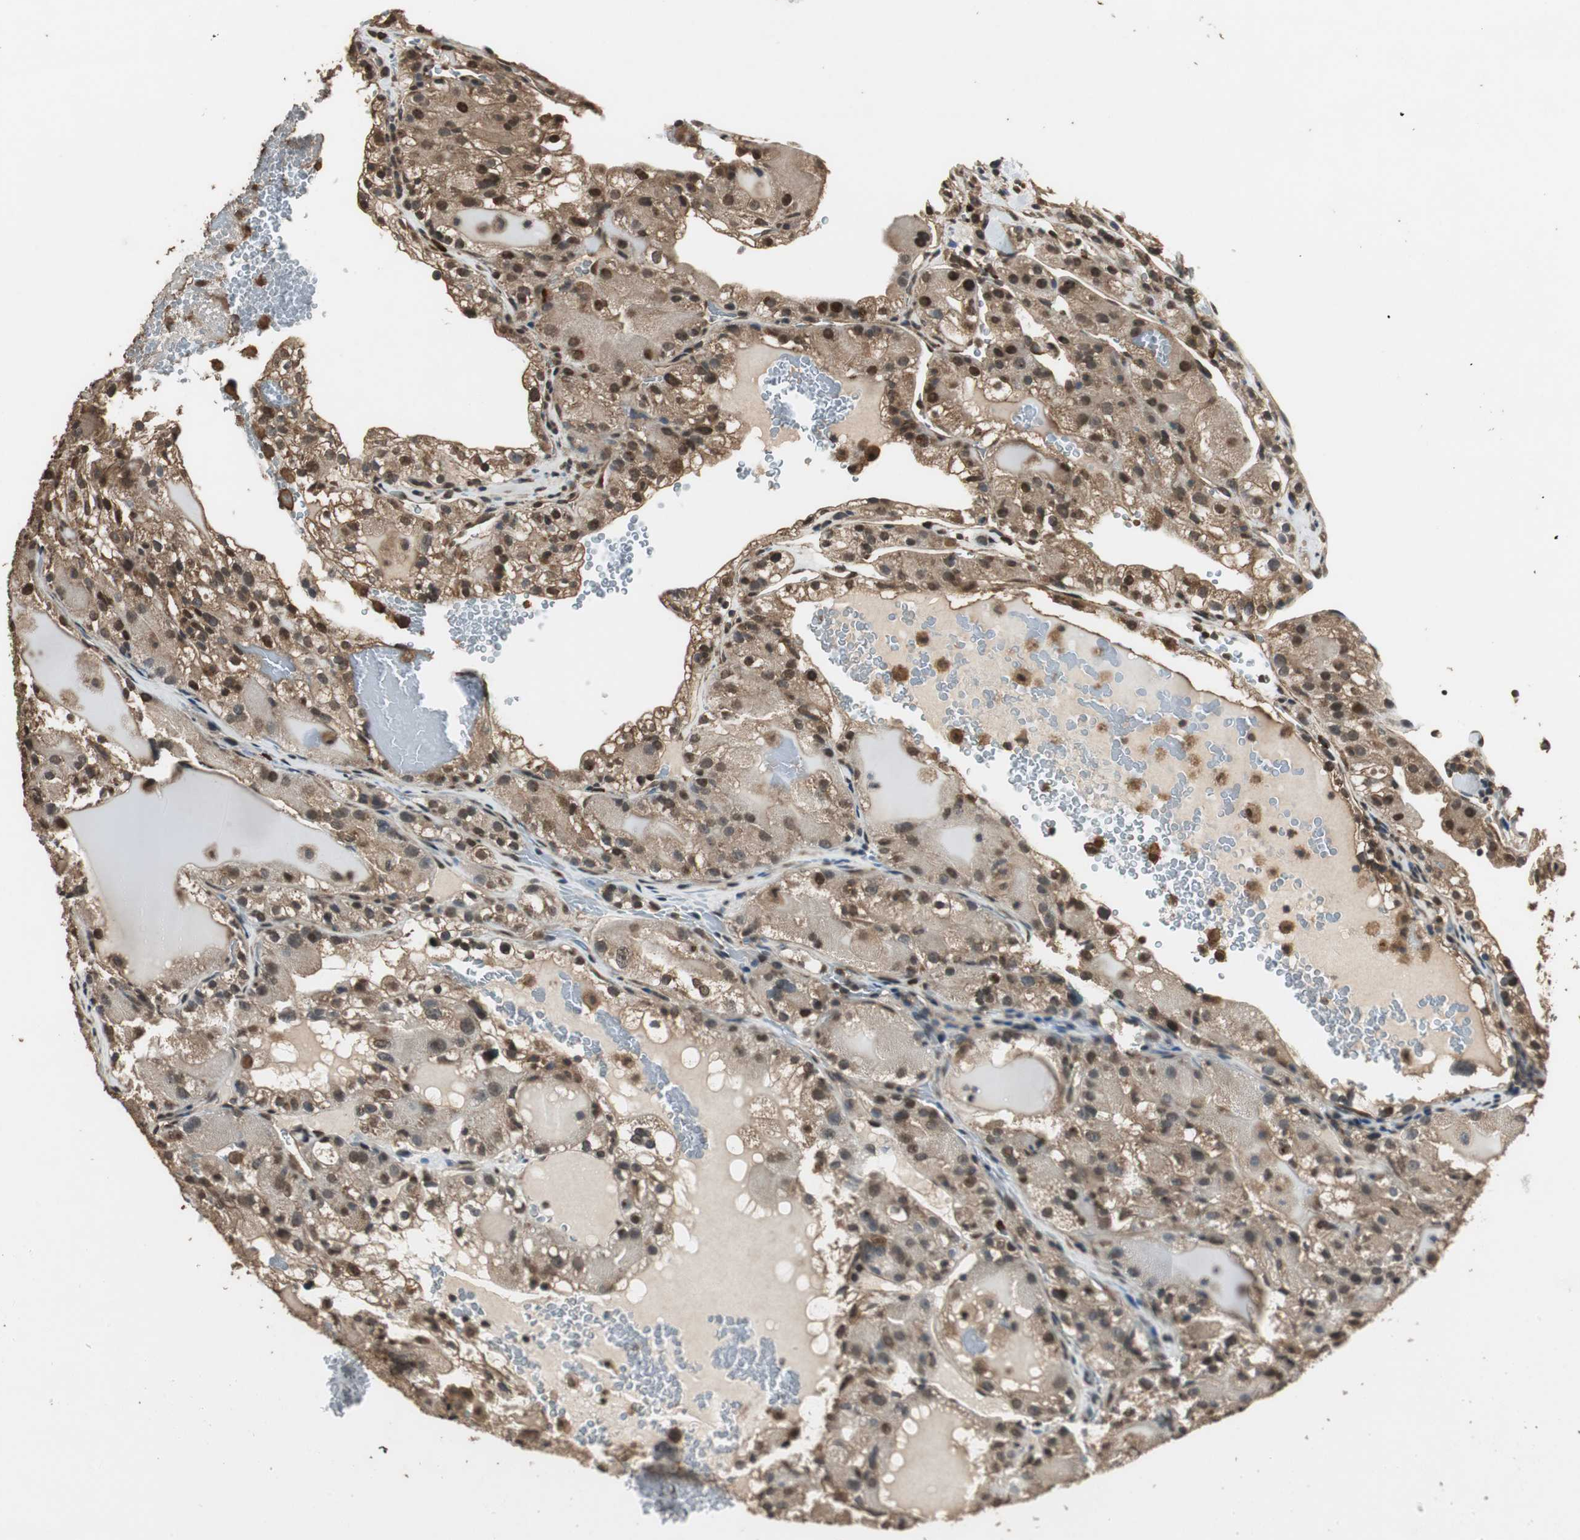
{"staining": {"intensity": "strong", "quantity": ">75%", "location": "cytoplasmic/membranous,nuclear"}, "tissue": "renal cancer", "cell_type": "Tumor cells", "image_type": "cancer", "snomed": [{"axis": "morphology", "description": "Normal tissue, NOS"}, {"axis": "morphology", "description": "Adenocarcinoma, NOS"}, {"axis": "topography", "description": "Kidney"}], "caption": "Protein expression analysis of renal cancer (adenocarcinoma) shows strong cytoplasmic/membranous and nuclear expression in approximately >75% of tumor cells. Using DAB (brown) and hematoxylin (blue) stains, captured at high magnification using brightfield microscopy.", "gene": "PPP1R13B", "patient": {"sex": "male", "age": 61}}